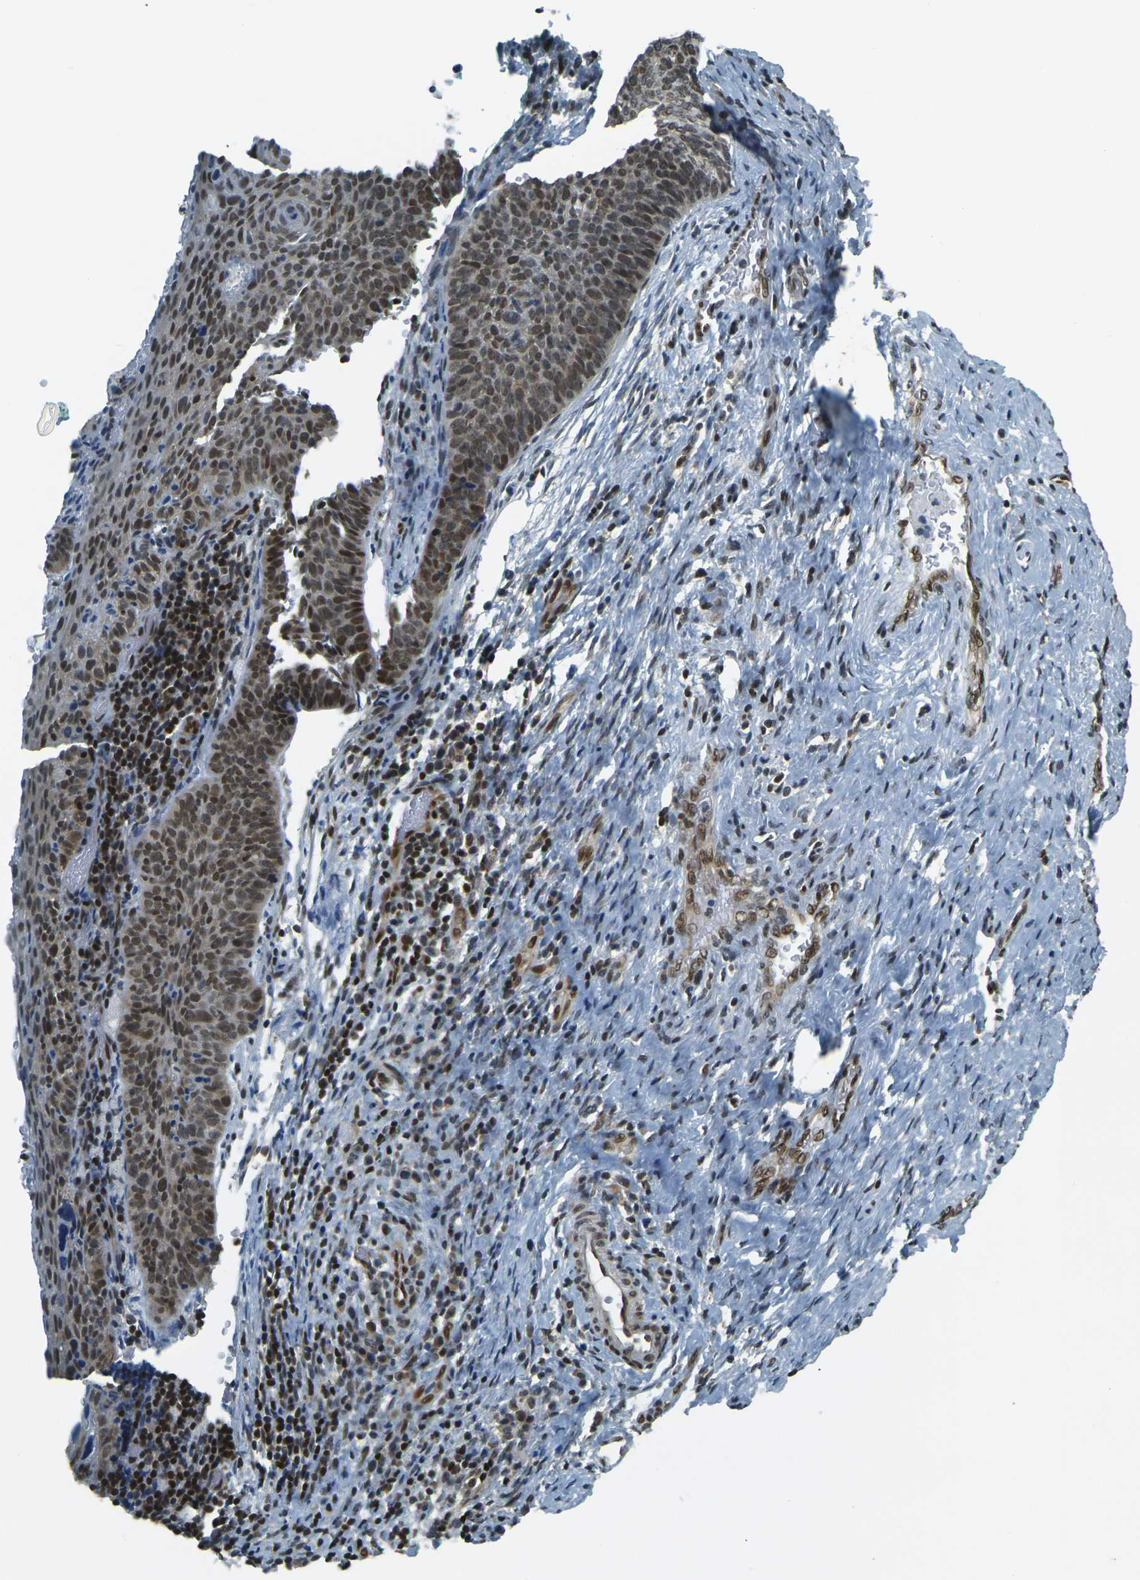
{"staining": {"intensity": "moderate", "quantity": ">75%", "location": "nuclear"}, "tissue": "cervical cancer", "cell_type": "Tumor cells", "image_type": "cancer", "snomed": [{"axis": "morphology", "description": "Squamous cell carcinoma, NOS"}, {"axis": "topography", "description": "Cervix"}], "caption": "Immunohistochemical staining of cervical cancer reveals medium levels of moderate nuclear expression in approximately >75% of tumor cells.", "gene": "NHEJ1", "patient": {"sex": "female", "age": 33}}